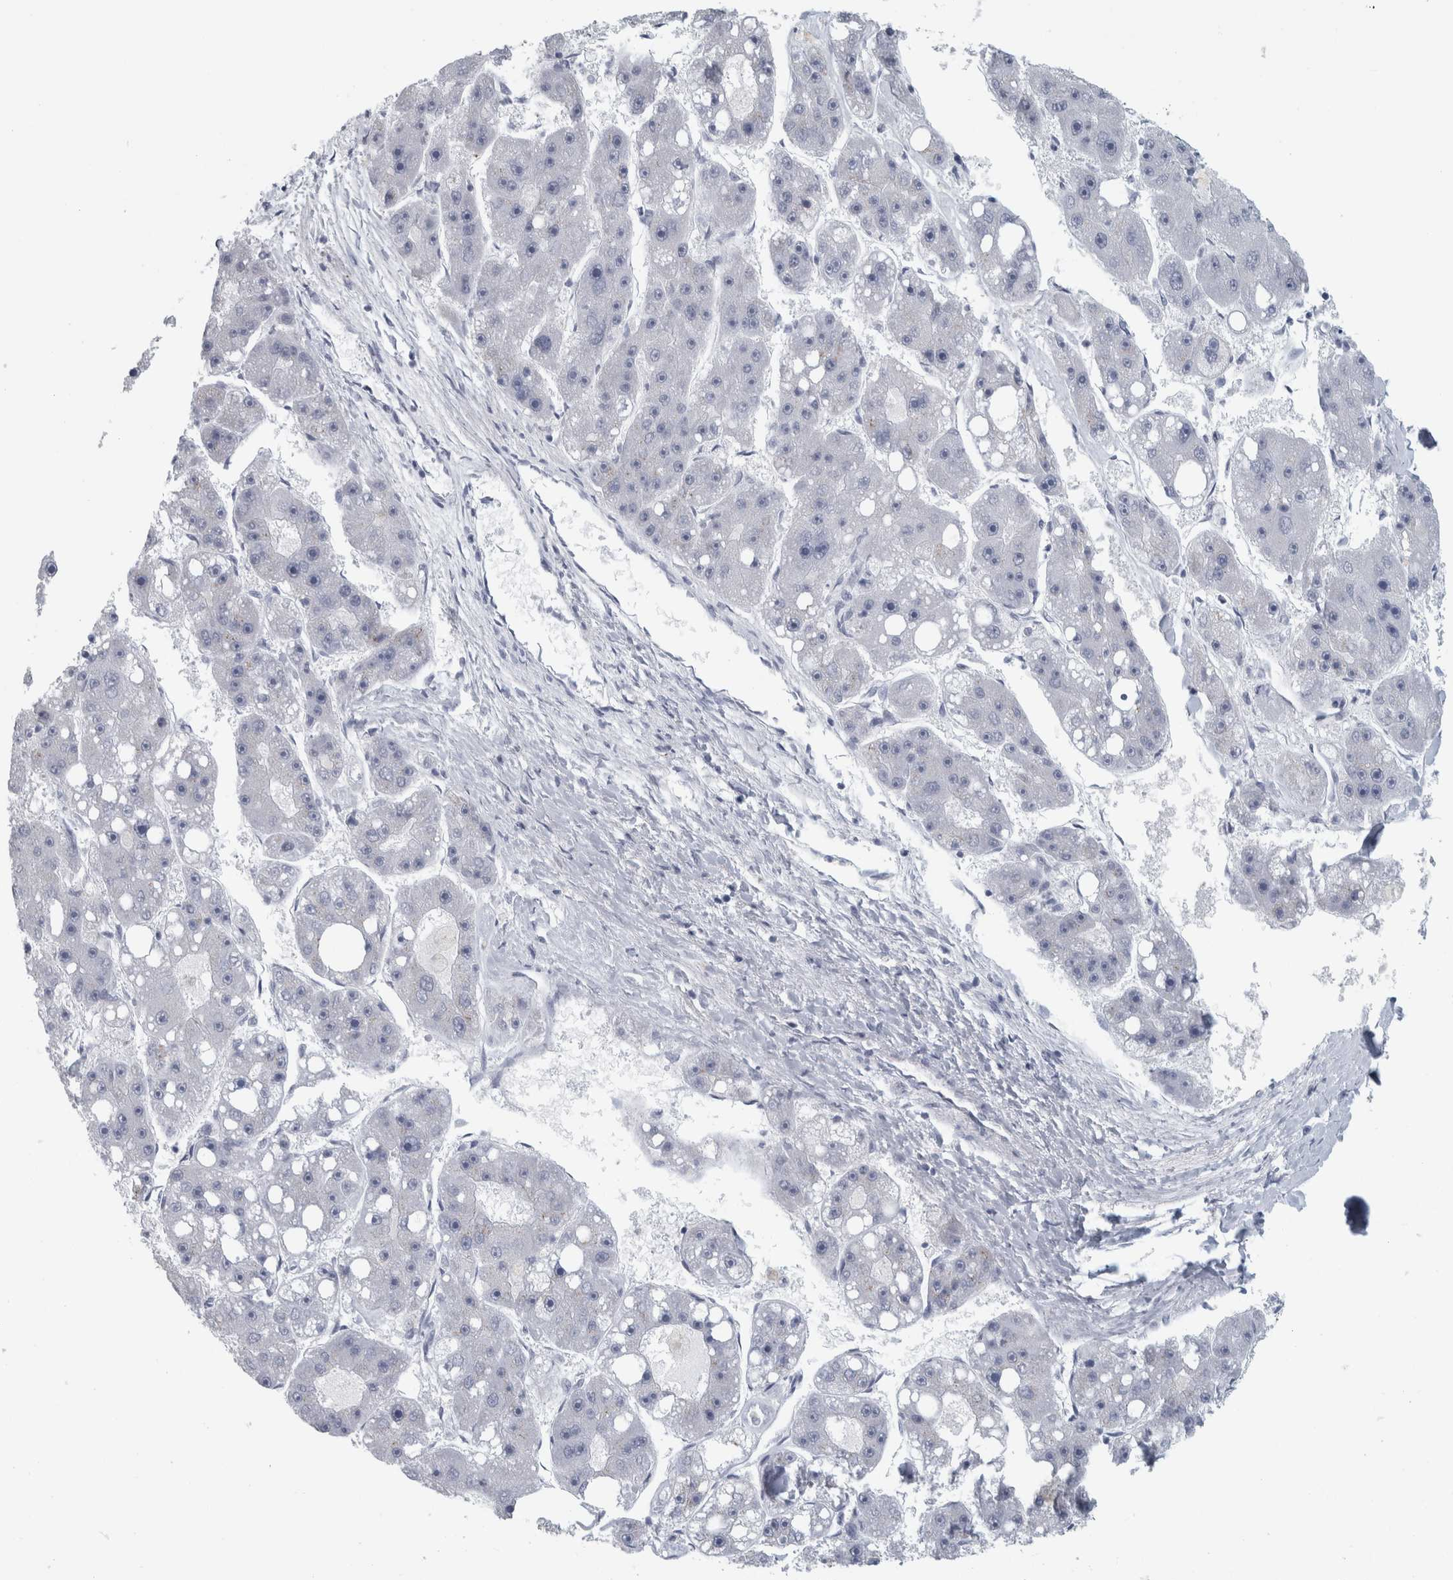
{"staining": {"intensity": "negative", "quantity": "none", "location": "none"}, "tissue": "liver cancer", "cell_type": "Tumor cells", "image_type": "cancer", "snomed": [{"axis": "morphology", "description": "Carcinoma, Hepatocellular, NOS"}, {"axis": "topography", "description": "Liver"}], "caption": "Tumor cells are negative for protein expression in human hepatocellular carcinoma (liver).", "gene": "CPE", "patient": {"sex": "female", "age": 61}}